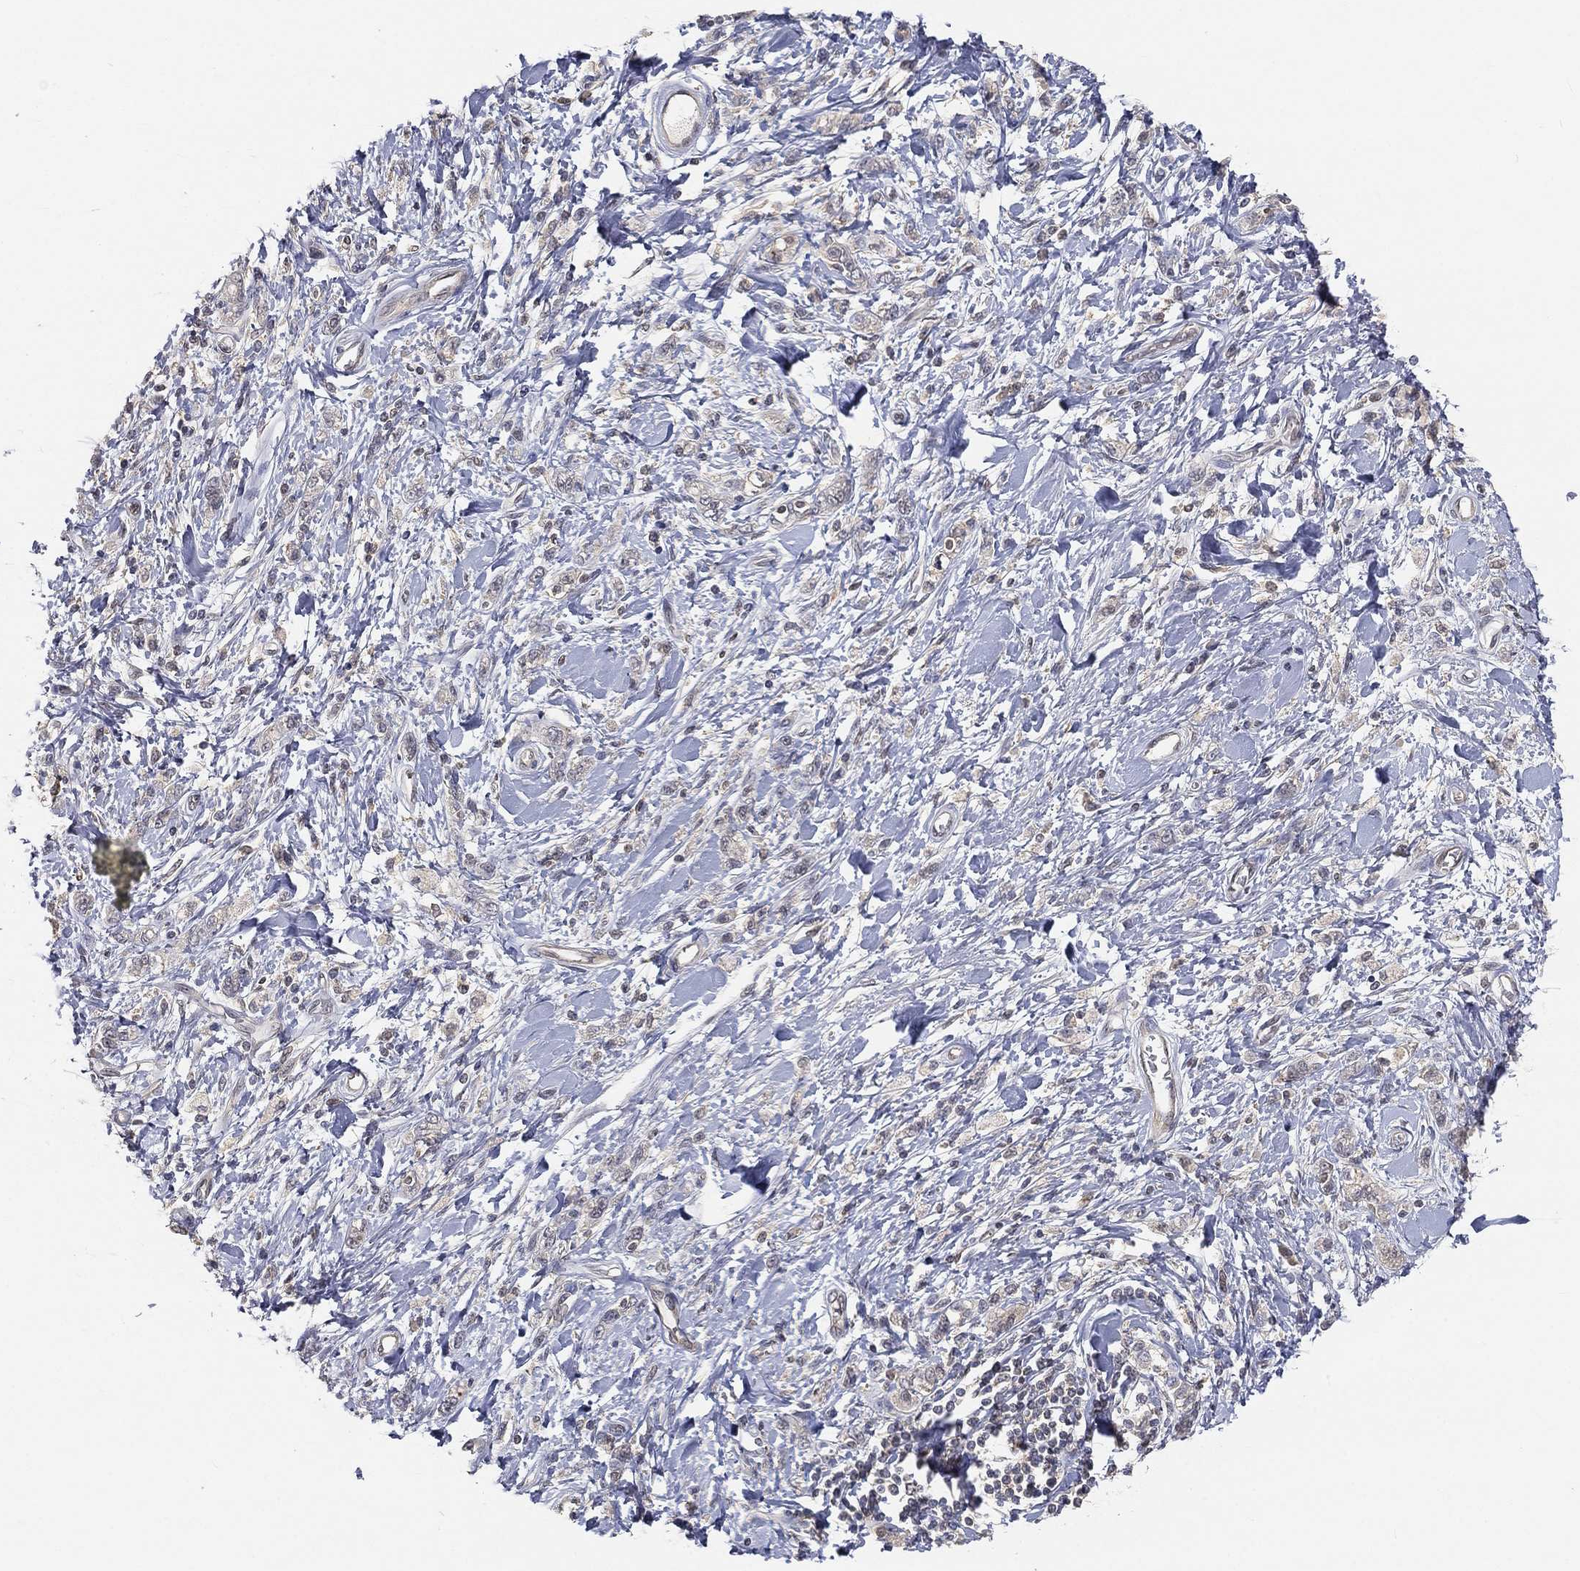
{"staining": {"intensity": "weak", "quantity": "<25%", "location": "cytoplasmic/membranous"}, "tissue": "stomach cancer", "cell_type": "Tumor cells", "image_type": "cancer", "snomed": [{"axis": "morphology", "description": "Adenocarcinoma, NOS"}, {"axis": "topography", "description": "Stomach"}], "caption": "DAB (3,3'-diaminobenzidine) immunohistochemical staining of stomach cancer shows no significant positivity in tumor cells.", "gene": "MAPK1", "patient": {"sex": "male", "age": 77}}